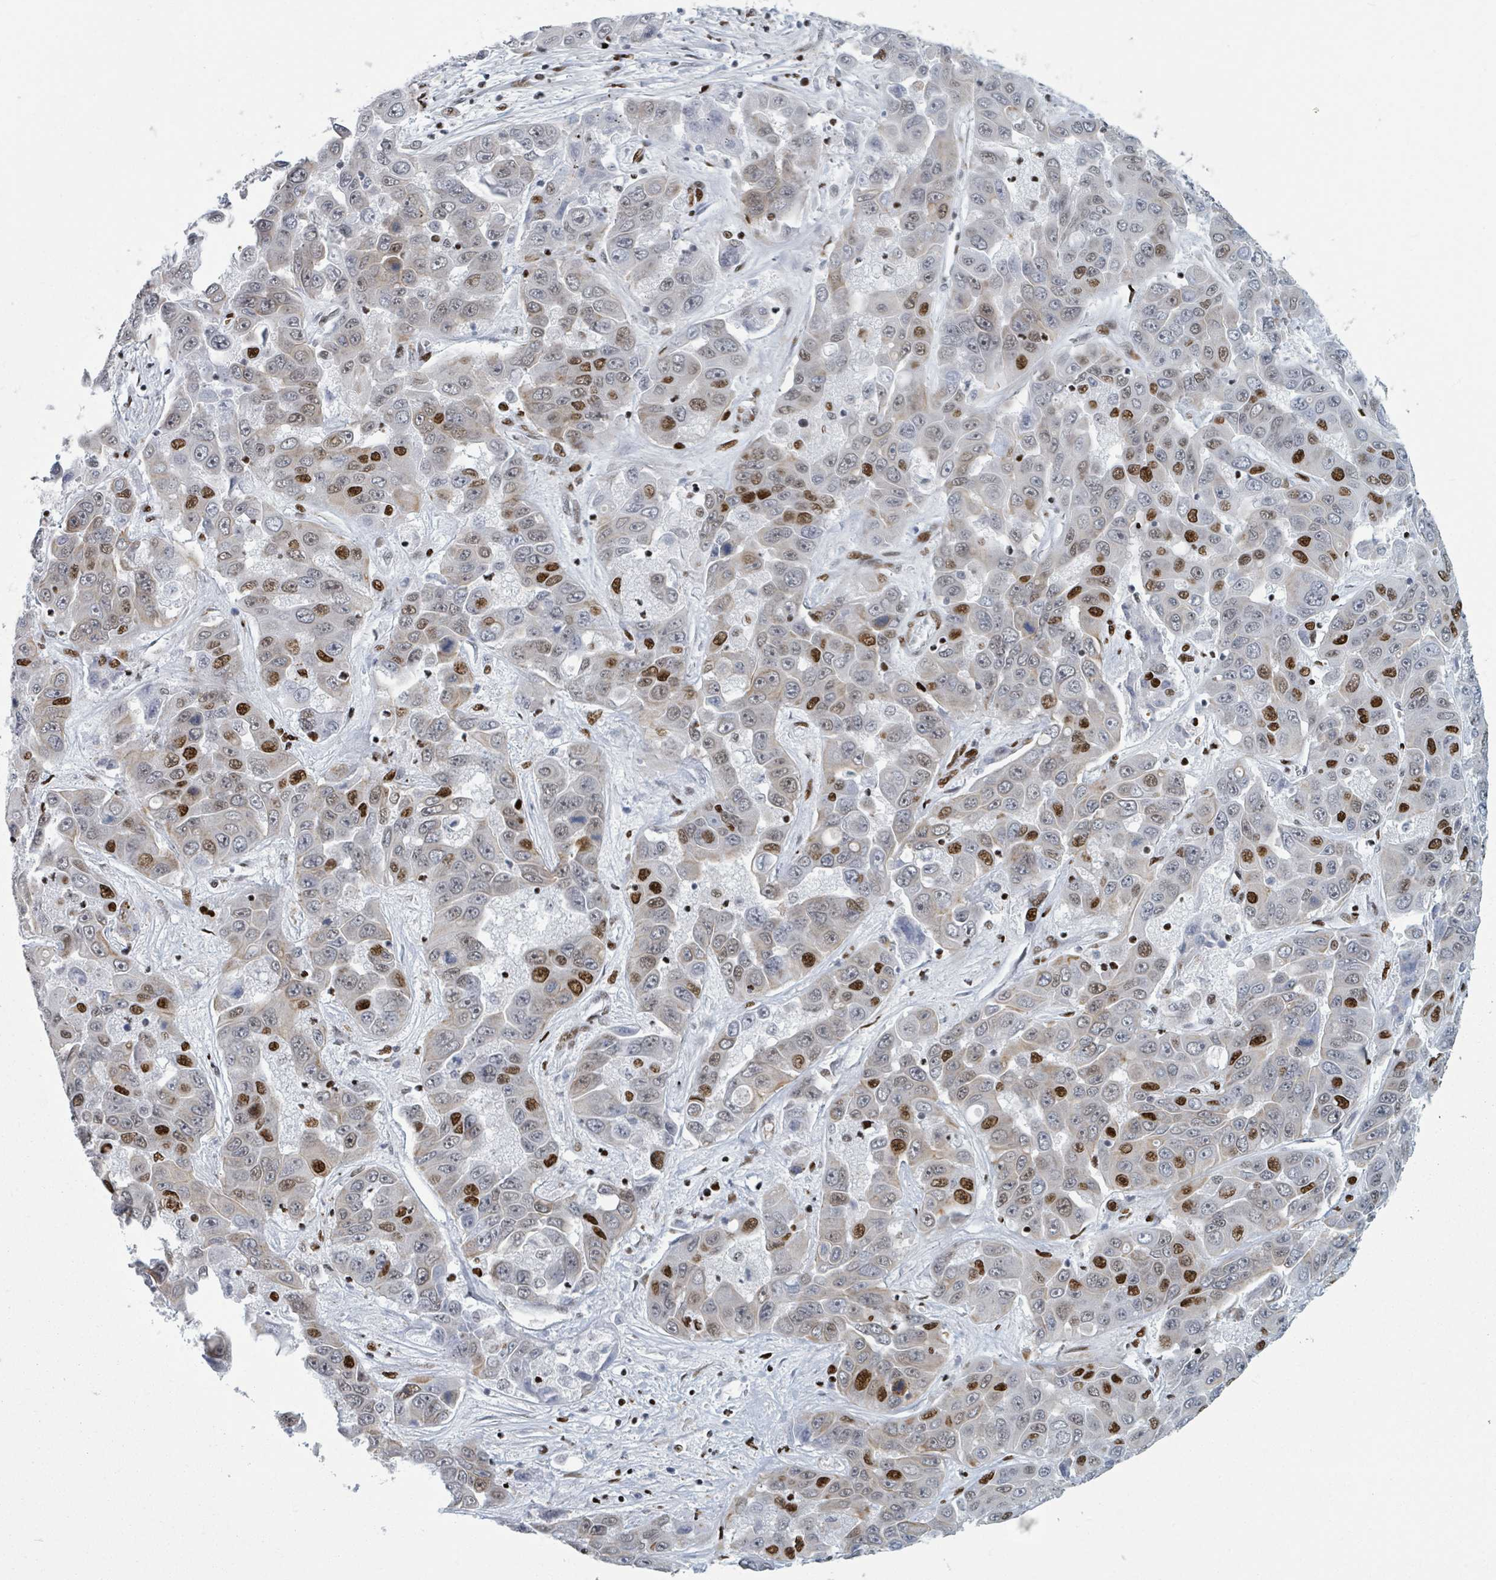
{"staining": {"intensity": "strong", "quantity": "<25%", "location": "nuclear"}, "tissue": "liver cancer", "cell_type": "Tumor cells", "image_type": "cancer", "snomed": [{"axis": "morphology", "description": "Cholangiocarcinoma"}, {"axis": "topography", "description": "Liver"}], "caption": "A brown stain labels strong nuclear staining of a protein in human liver cholangiocarcinoma tumor cells.", "gene": "DHX16", "patient": {"sex": "female", "age": 52}}